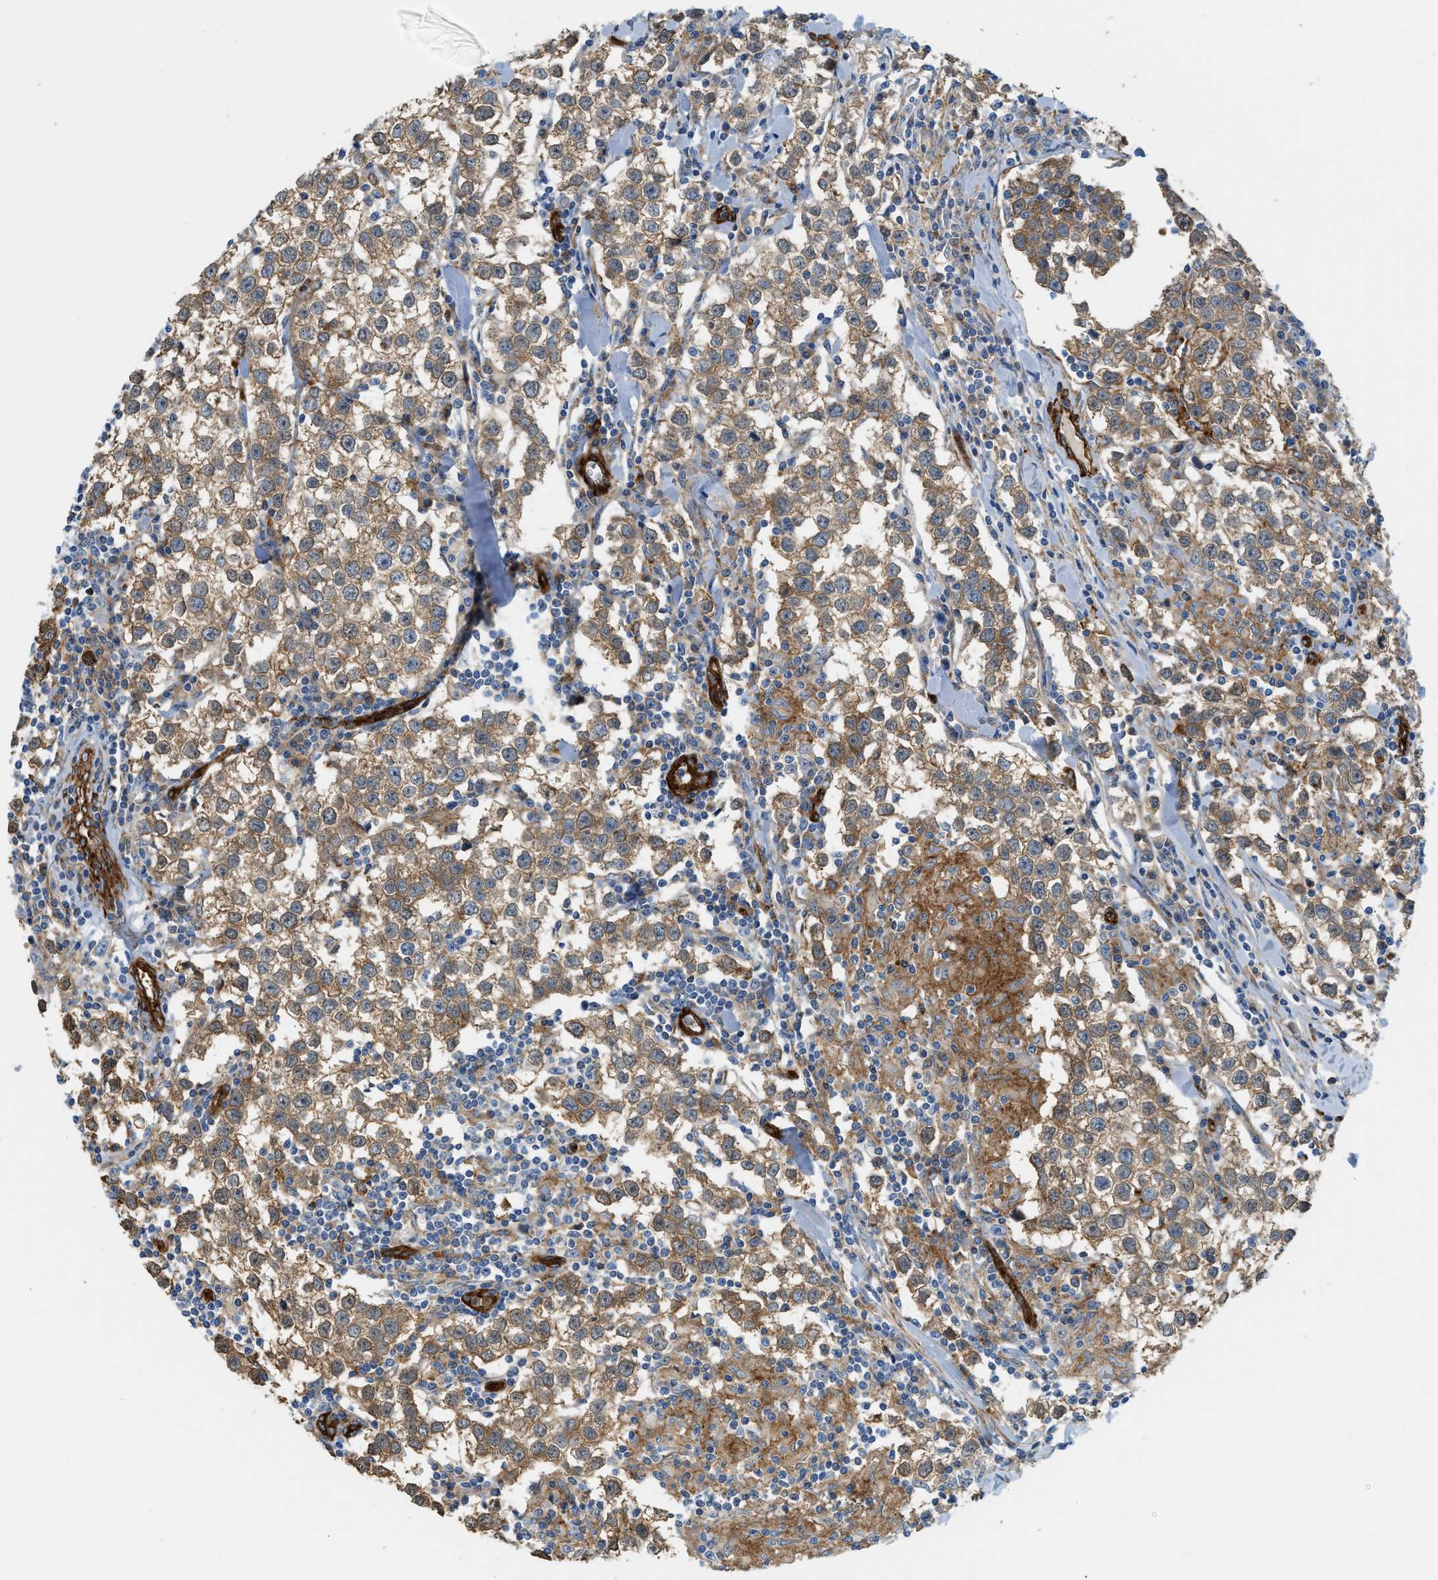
{"staining": {"intensity": "moderate", "quantity": ">75%", "location": "cytoplasmic/membranous"}, "tissue": "testis cancer", "cell_type": "Tumor cells", "image_type": "cancer", "snomed": [{"axis": "morphology", "description": "Seminoma, NOS"}, {"axis": "morphology", "description": "Carcinoma, Embryonal, NOS"}, {"axis": "topography", "description": "Testis"}], "caption": "Protein expression analysis of human embryonal carcinoma (testis) reveals moderate cytoplasmic/membranous positivity in about >75% of tumor cells.", "gene": "HIP1", "patient": {"sex": "male", "age": 36}}